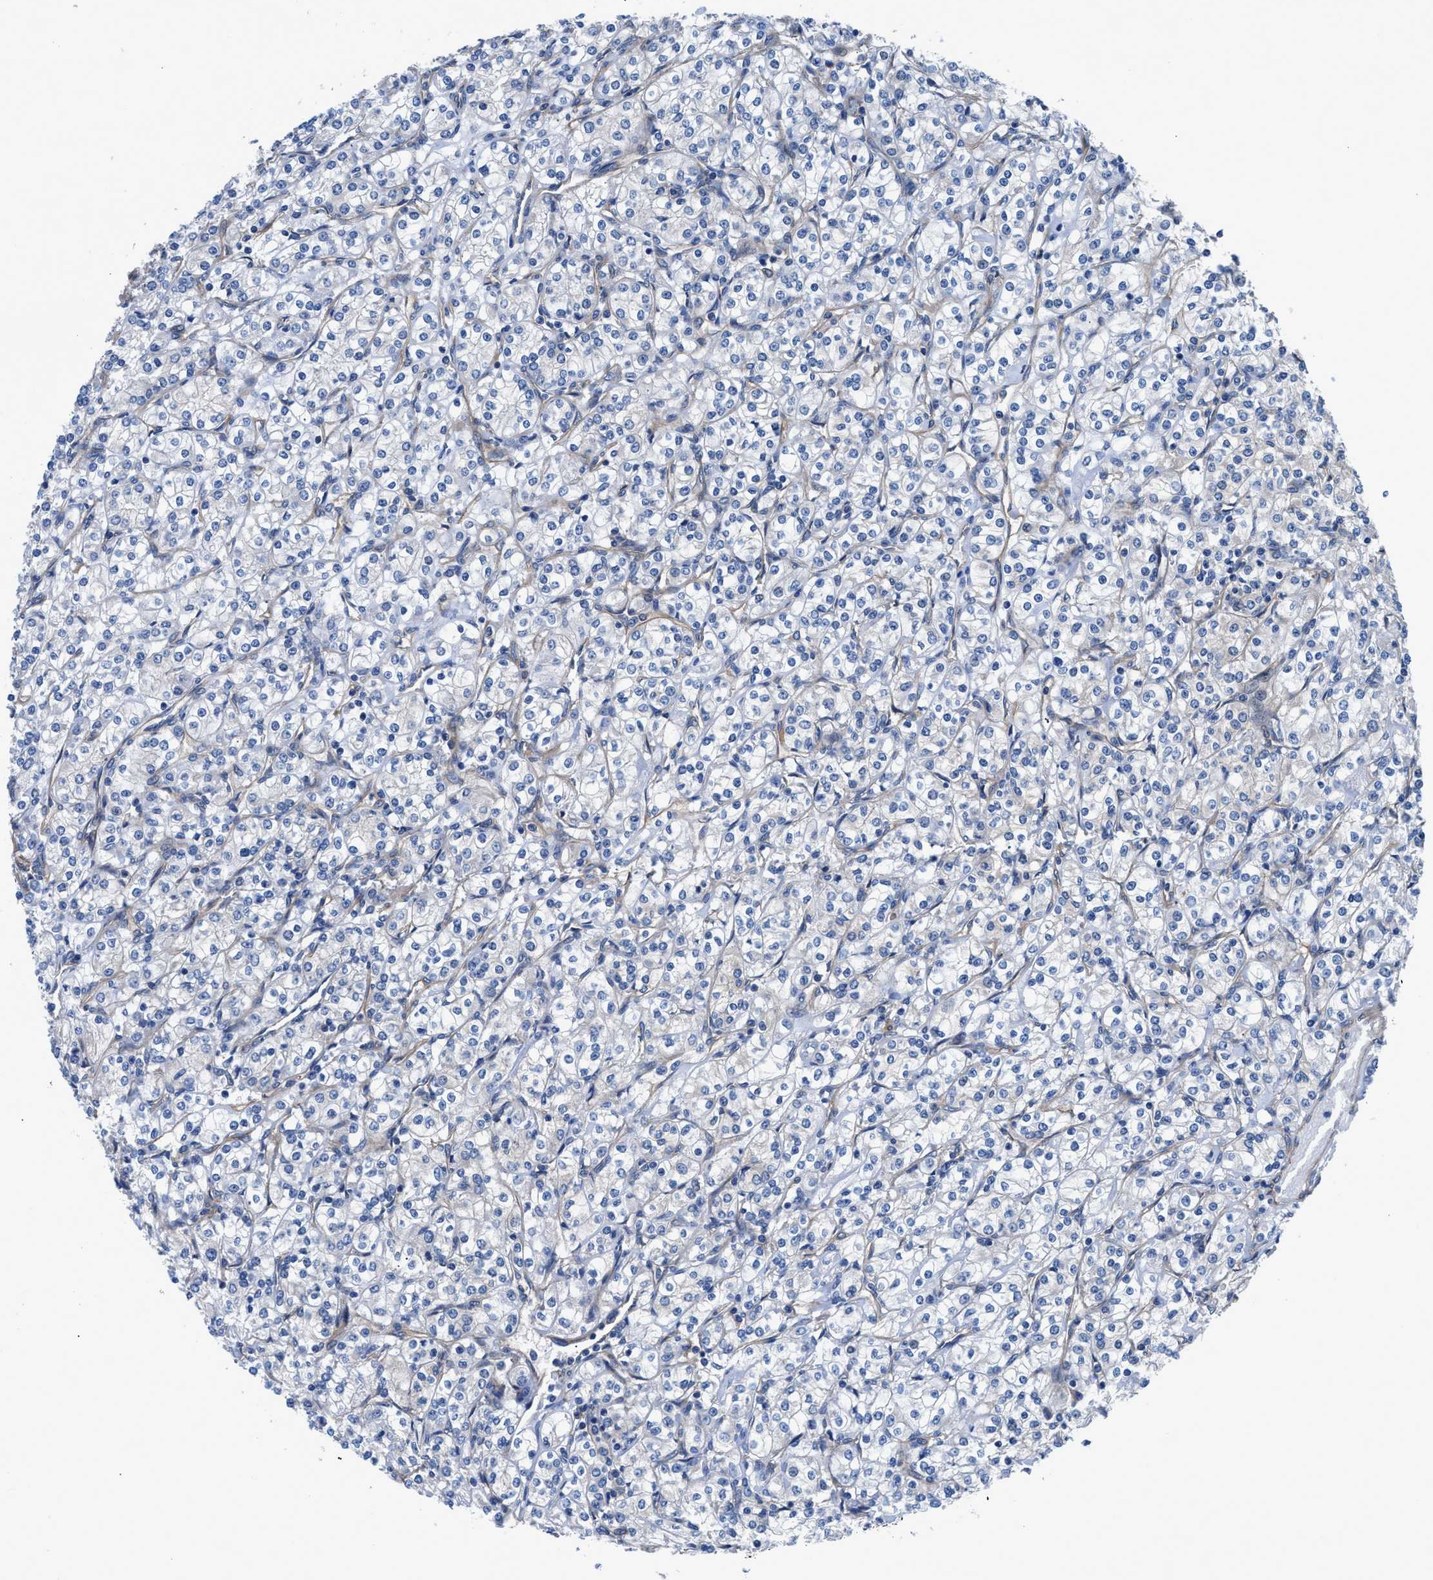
{"staining": {"intensity": "negative", "quantity": "none", "location": "none"}, "tissue": "renal cancer", "cell_type": "Tumor cells", "image_type": "cancer", "snomed": [{"axis": "morphology", "description": "Adenocarcinoma, NOS"}, {"axis": "topography", "description": "Kidney"}], "caption": "This image is of renal adenocarcinoma stained with IHC to label a protein in brown with the nuclei are counter-stained blue. There is no staining in tumor cells.", "gene": "TRIP4", "patient": {"sex": "male", "age": 77}}